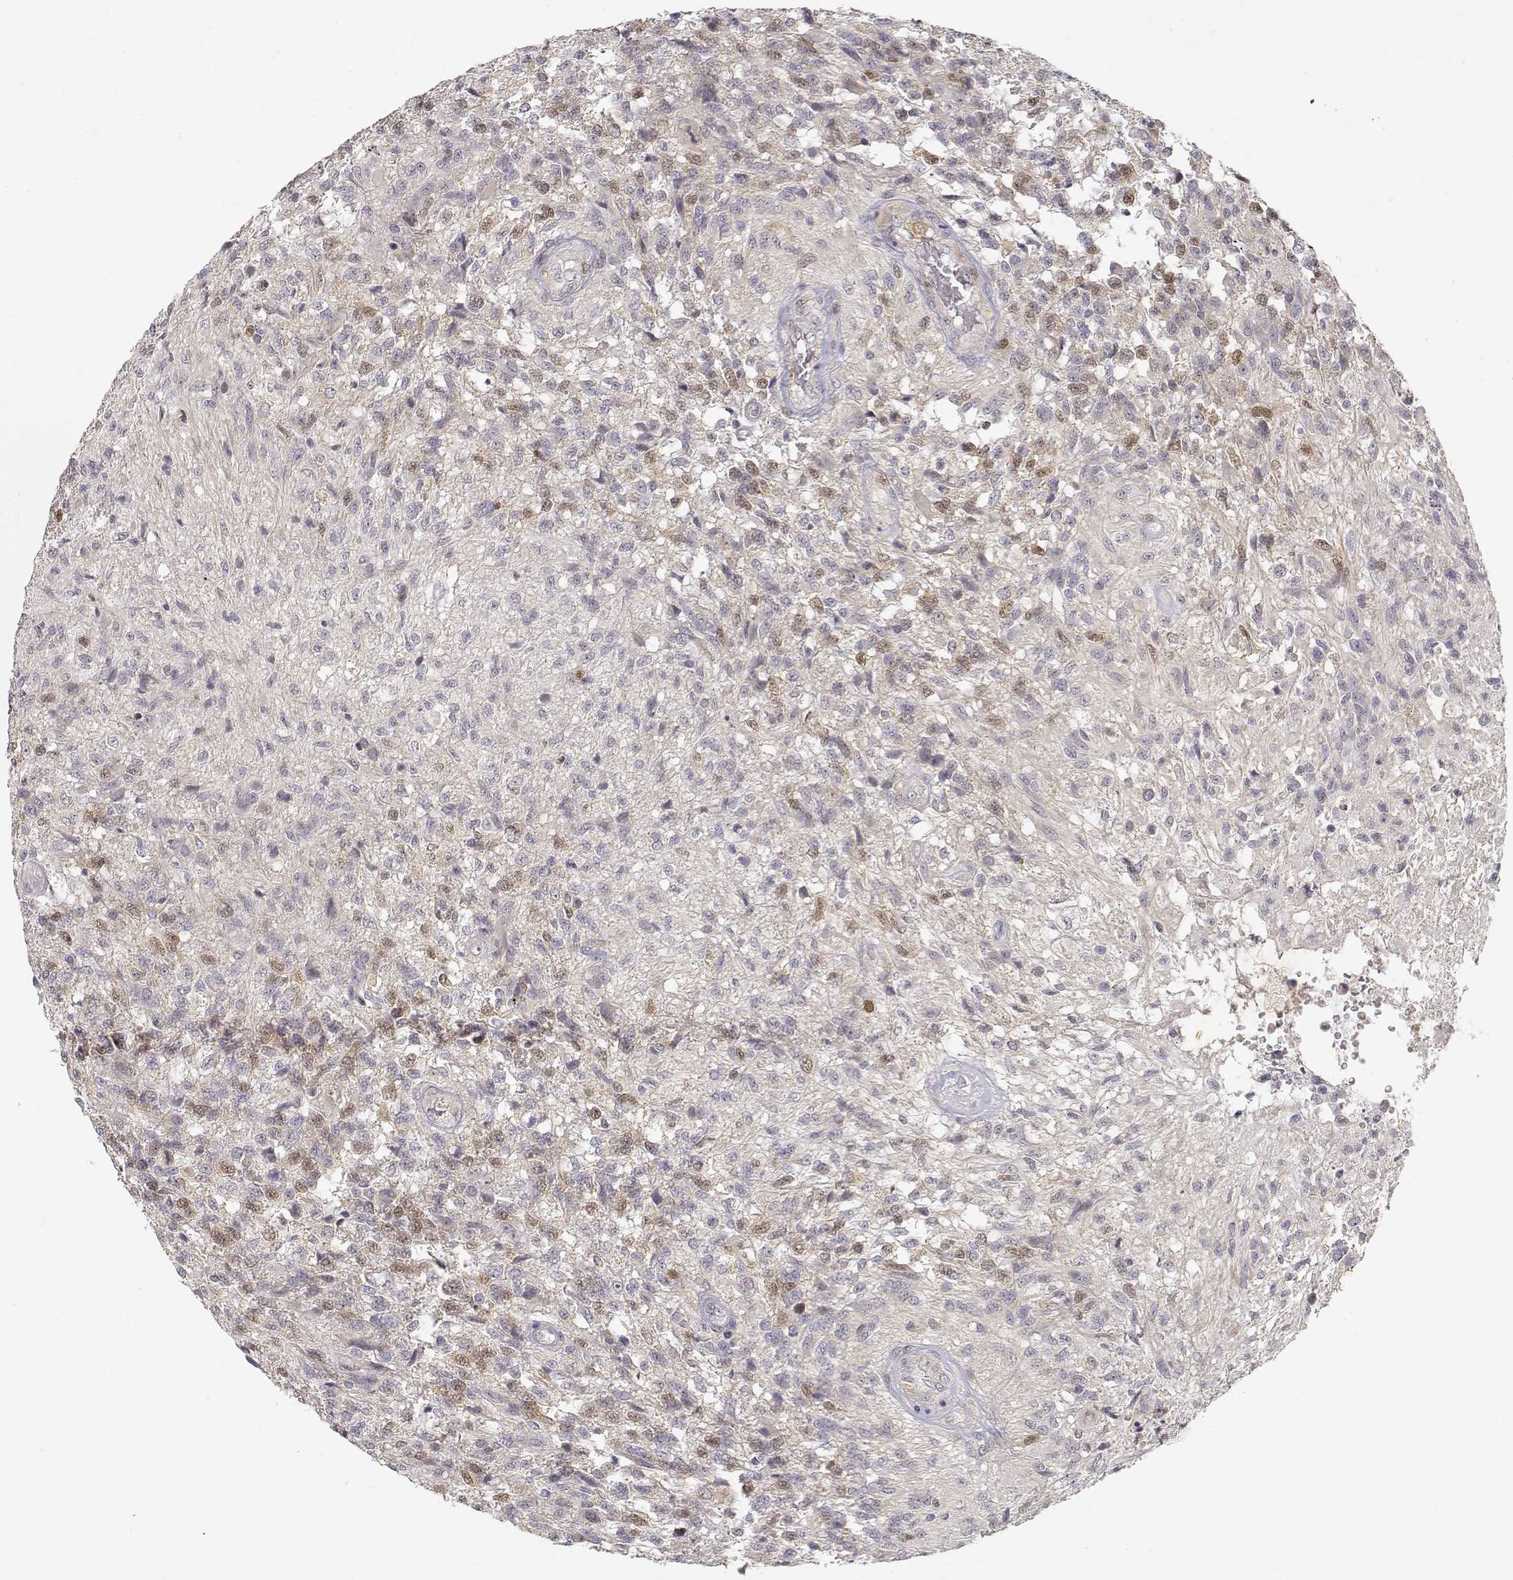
{"staining": {"intensity": "weak", "quantity": "25%-75%", "location": "nuclear"}, "tissue": "glioma", "cell_type": "Tumor cells", "image_type": "cancer", "snomed": [{"axis": "morphology", "description": "Glioma, malignant, High grade"}, {"axis": "topography", "description": "Brain"}], "caption": "There is low levels of weak nuclear staining in tumor cells of glioma, as demonstrated by immunohistochemical staining (brown color).", "gene": "RAD51", "patient": {"sex": "male", "age": 56}}